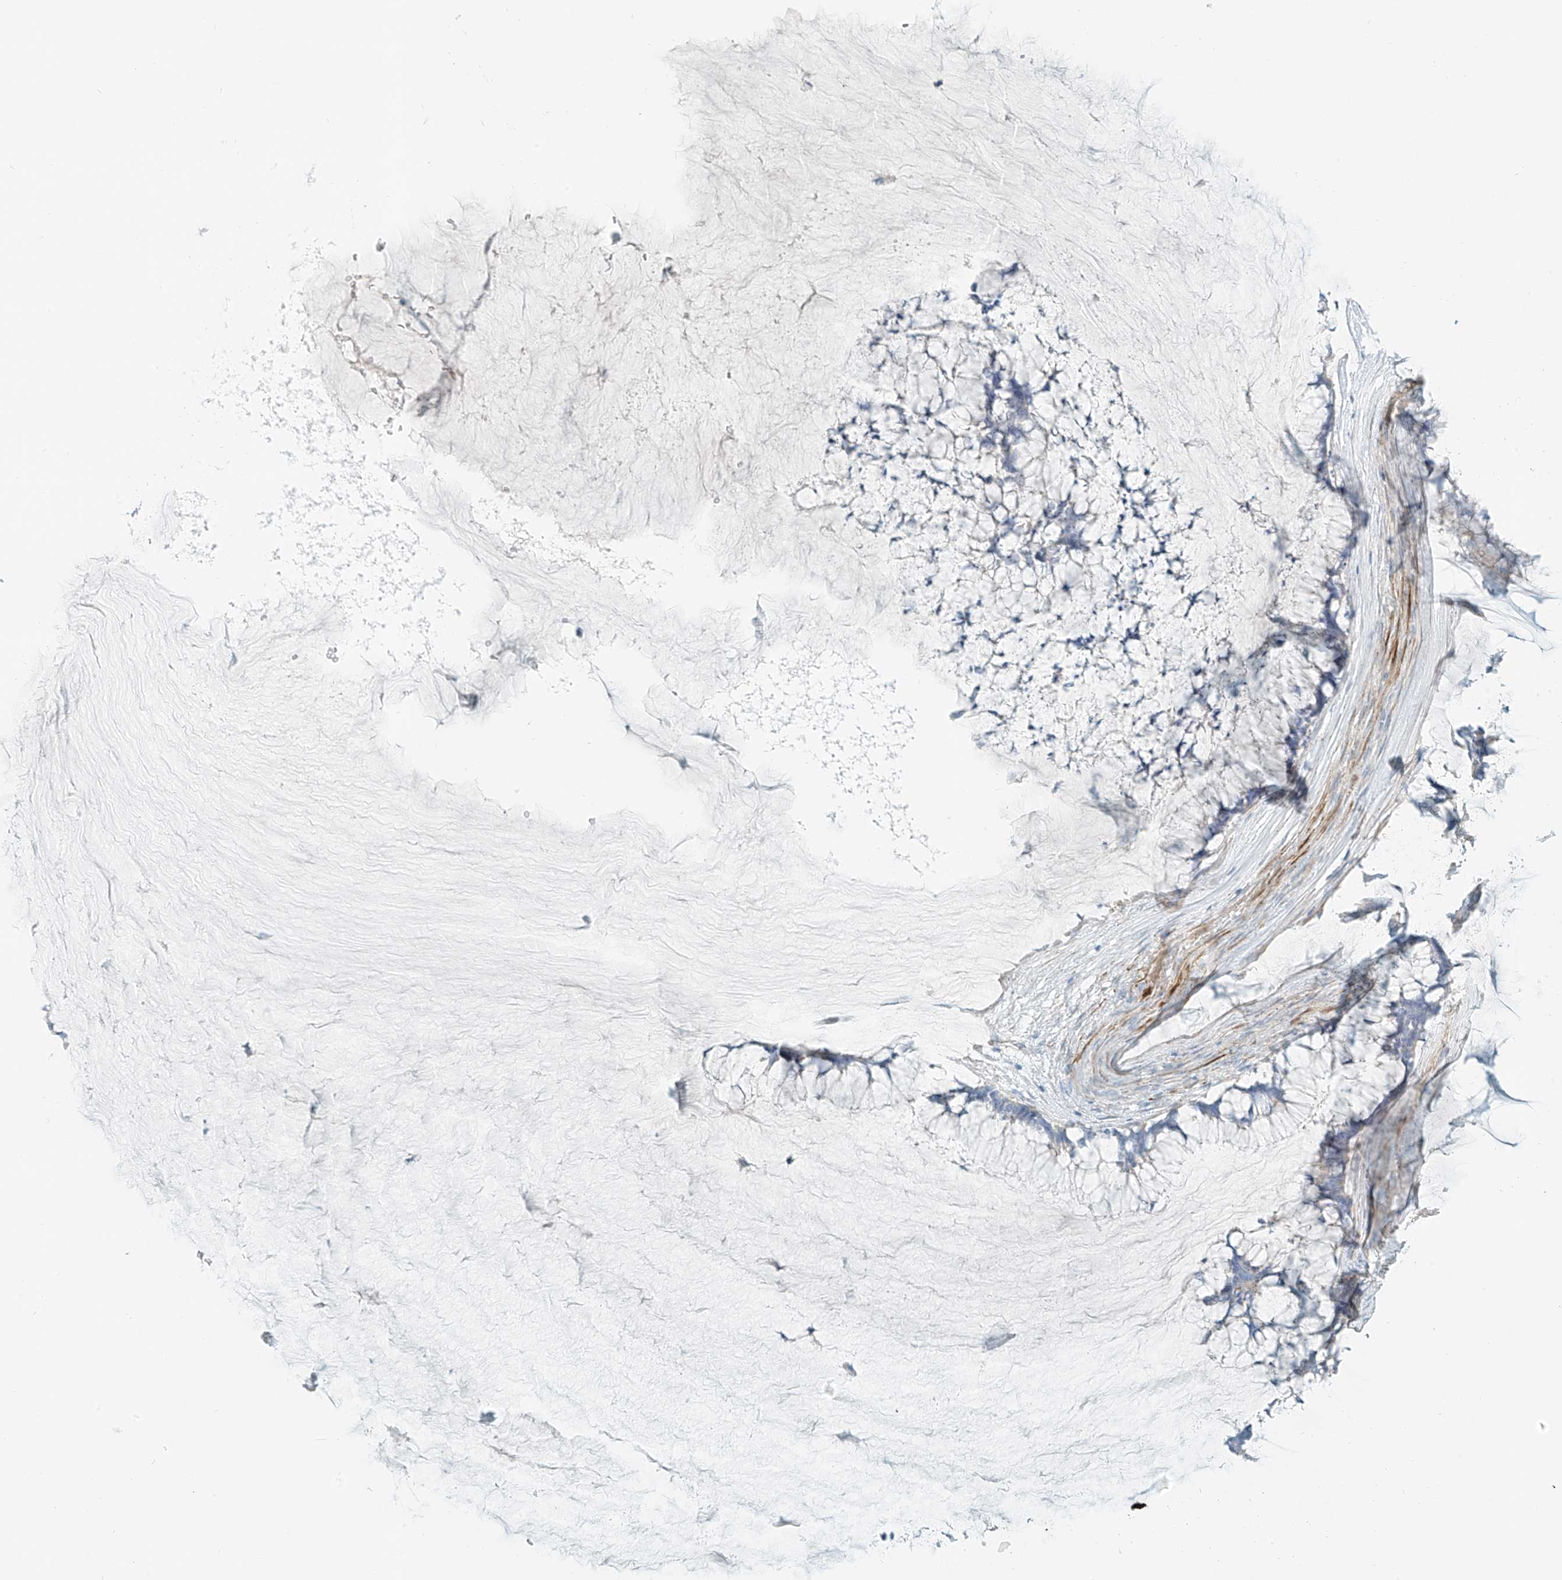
{"staining": {"intensity": "negative", "quantity": "none", "location": "none"}, "tissue": "ovarian cancer", "cell_type": "Tumor cells", "image_type": "cancer", "snomed": [{"axis": "morphology", "description": "Cystadenocarcinoma, mucinous, NOS"}, {"axis": "topography", "description": "Ovary"}], "caption": "DAB (3,3'-diaminobenzidine) immunohistochemical staining of human ovarian mucinous cystadenocarcinoma exhibits no significant staining in tumor cells.", "gene": "SMCP", "patient": {"sex": "female", "age": 42}}